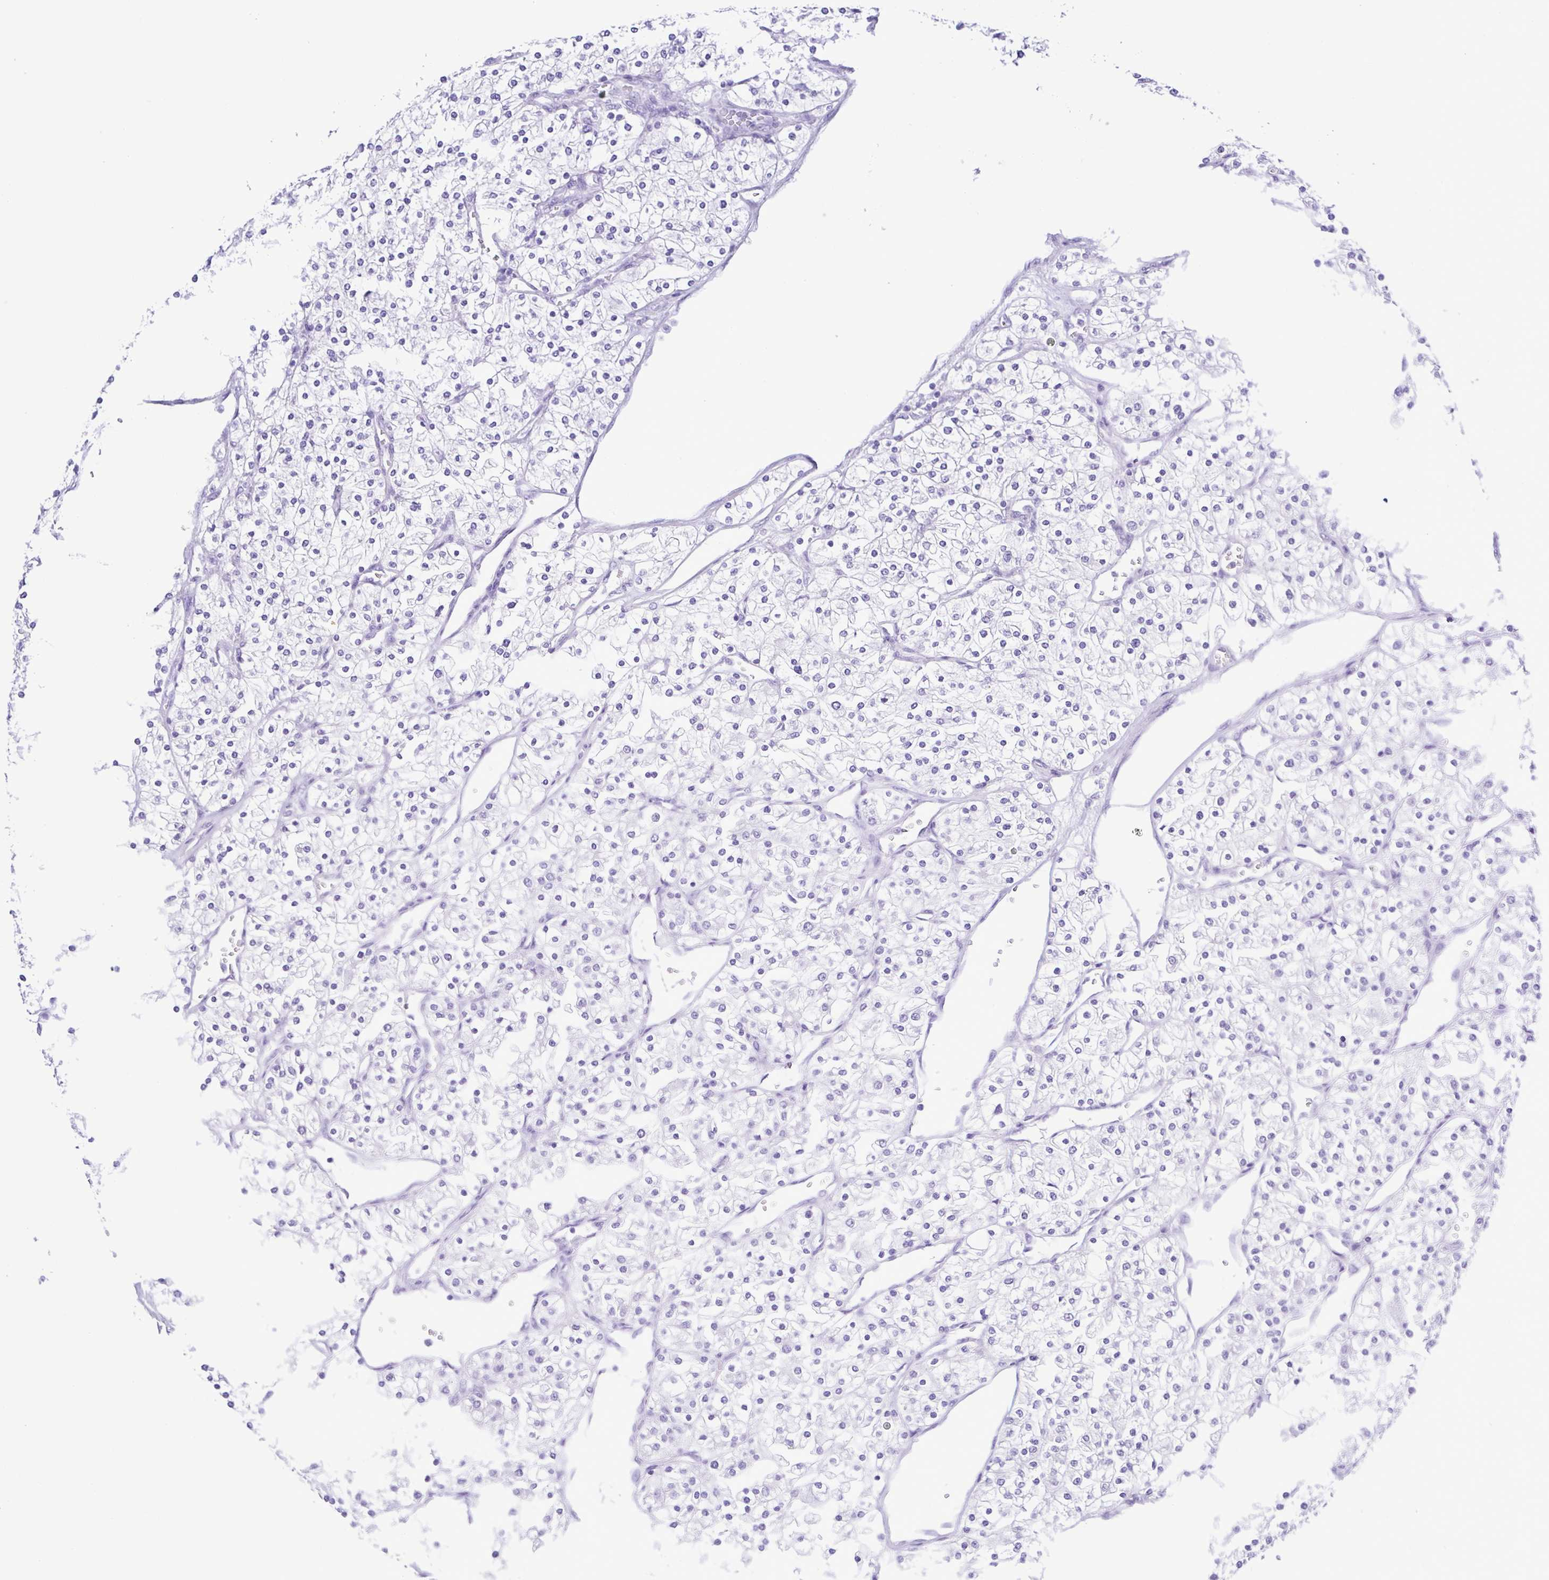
{"staining": {"intensity": "negative", "quantity": "none", "location": "none"}, "tissue": "renal cancer", "cell_type": "Tumor cells", "image_type": "cancer", "snomed": [{"axis": "morphology", "description": "Adenocarcinoma, NOS"}, {"axis": "topography", "description": "Kidney"}], "caption": "Protein analysis of renal cancer exhibits no significant expression in tumor cells.", "gene": "CASP14", "patient": {"sex": "male", "age": 80}}